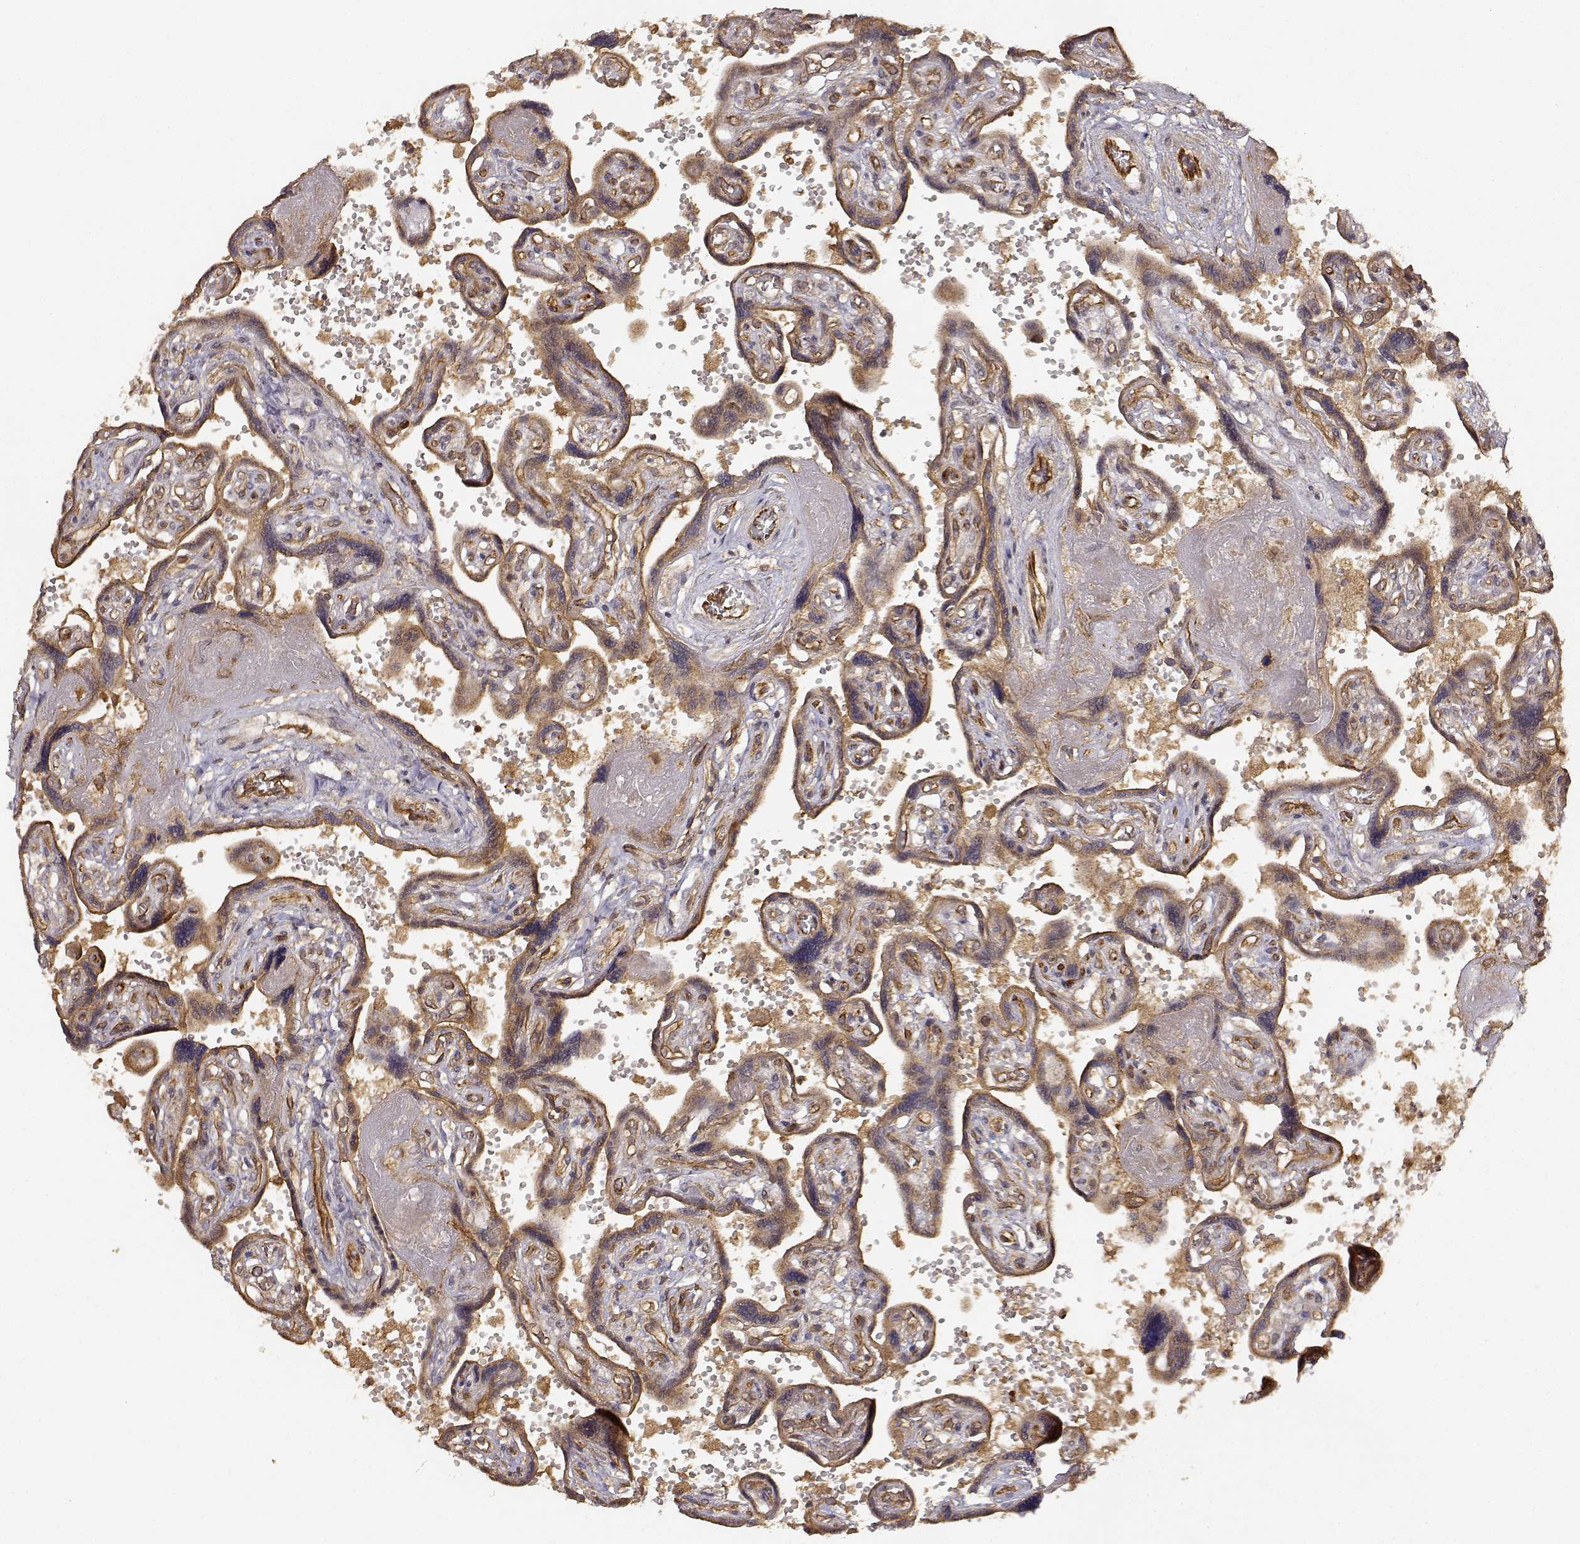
{"staining": {"intensity": "moderate", "quantity": ">75%", "location": "cytoplasmic/membranous"}, "tissue": "placenta", "cell_type": "Decidual cells", "image_type": "normal", "snomed": [{"axis": "morphology", "description": "Normal tissue, NOS"}, {"axis": "topography", "description": "Placenta"}], "caption": "The micrograph displays staining of unremarkable placenta, revealing moderate cytoplasmic/membranous protein staining (brown color) within decidual cells.", "gene": "CDK5RAP2", "patient": {"sex": "female", "age": 32}}